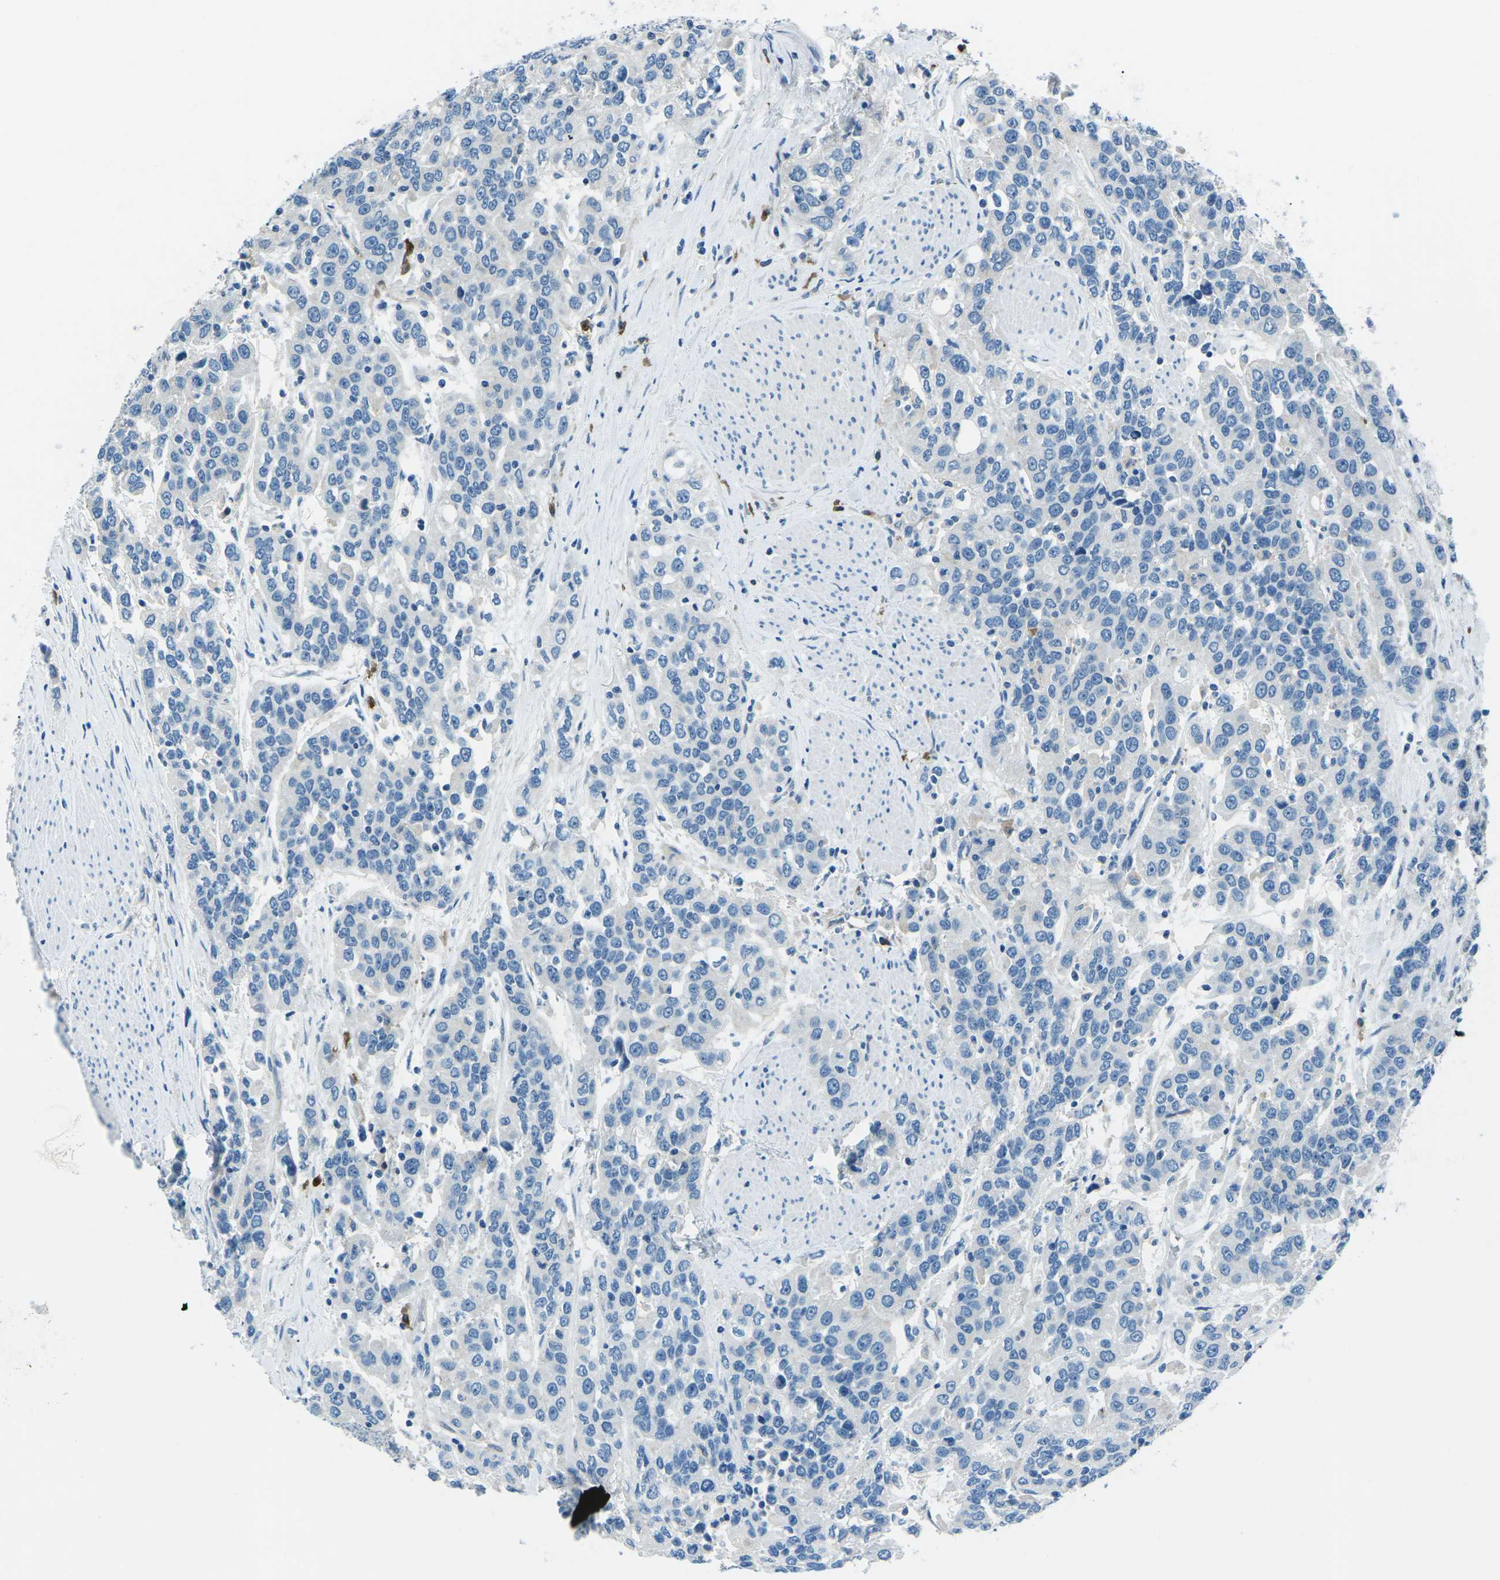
{"staining": {"intensity": "negative", "quantity": "none", "location": "none"}, "tissue": "urothelial cancer", "cell_type": "Tumor cells", "image_type": "cancer", "snomed": [{"axis": "morphology", "description": "Urothelial carcinoma, High grade"}, {"axis": "topography", "description": "Urinary bladder"}], "caption": "Urothelial cancer was stained to show a protein in brown. There is no significant expression in tumor cells. The staining is performed using DAB brown chromogen with nuclei counter-stained in using hematoxylin.", "gene": "CD1D", "patient": {"sex": "female", "age": 80}}